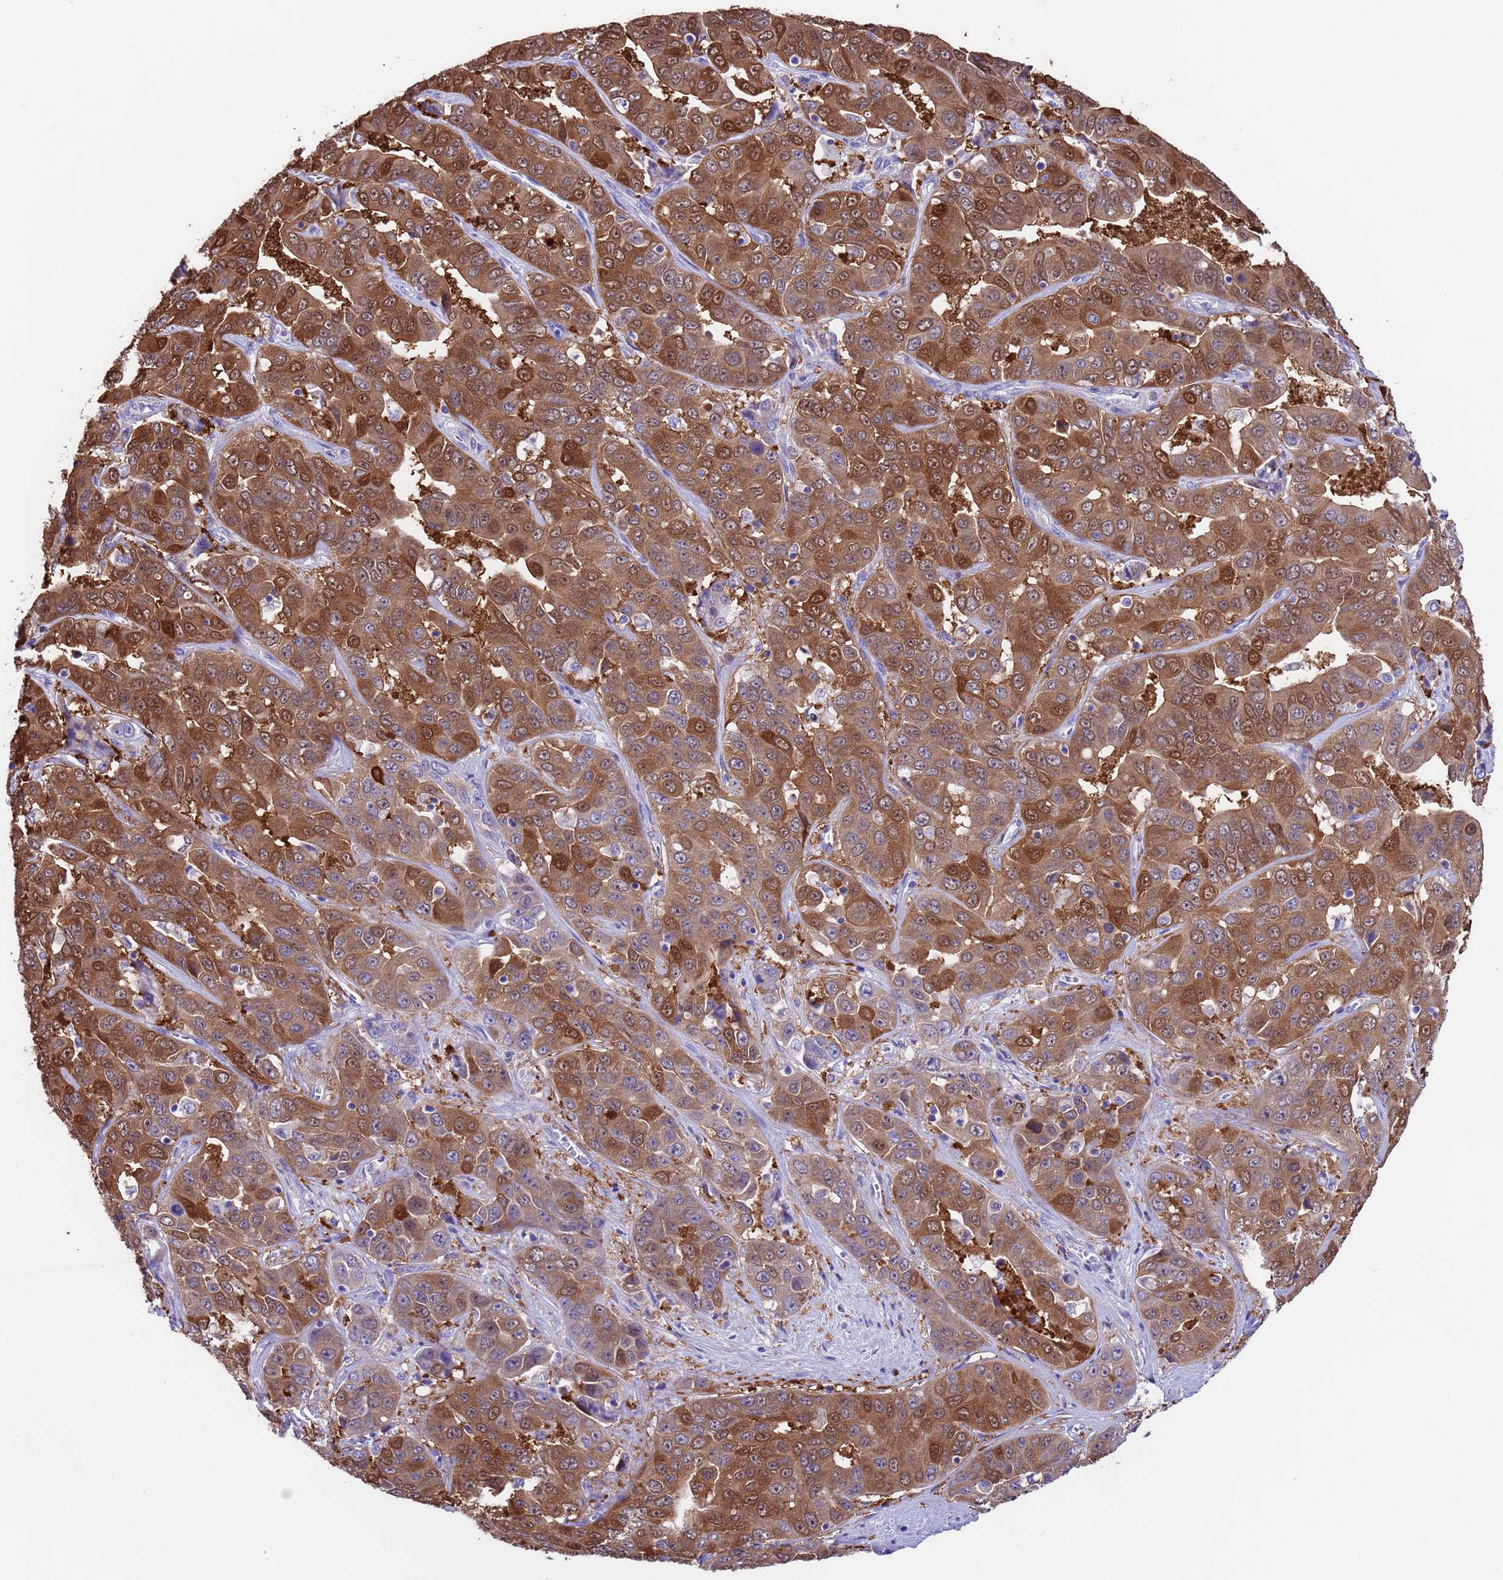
{"staining": {"intensity": "moderate", "quantity": ">75%", "location": "cytoplasmic/membranous,nuclear"}, "tissue": "liver cancer", "cell_type": "Tumor cells", "image_type": "cancer", "snomed": [{"axis": "morphology", "description": "Cholangiocarcinoma"}, {"axis": "topography", "description": "Liver"}], "caption": "This is an image of immunohistochemistry (IHC) staining of liver cancer (cholangiocarcinoma), which shows moderate expression in the cytoplasmic/membranous and nuclear of tumor cells.", "gene": "C6orf47", "patient": {"sex": "female", "age": 52}}